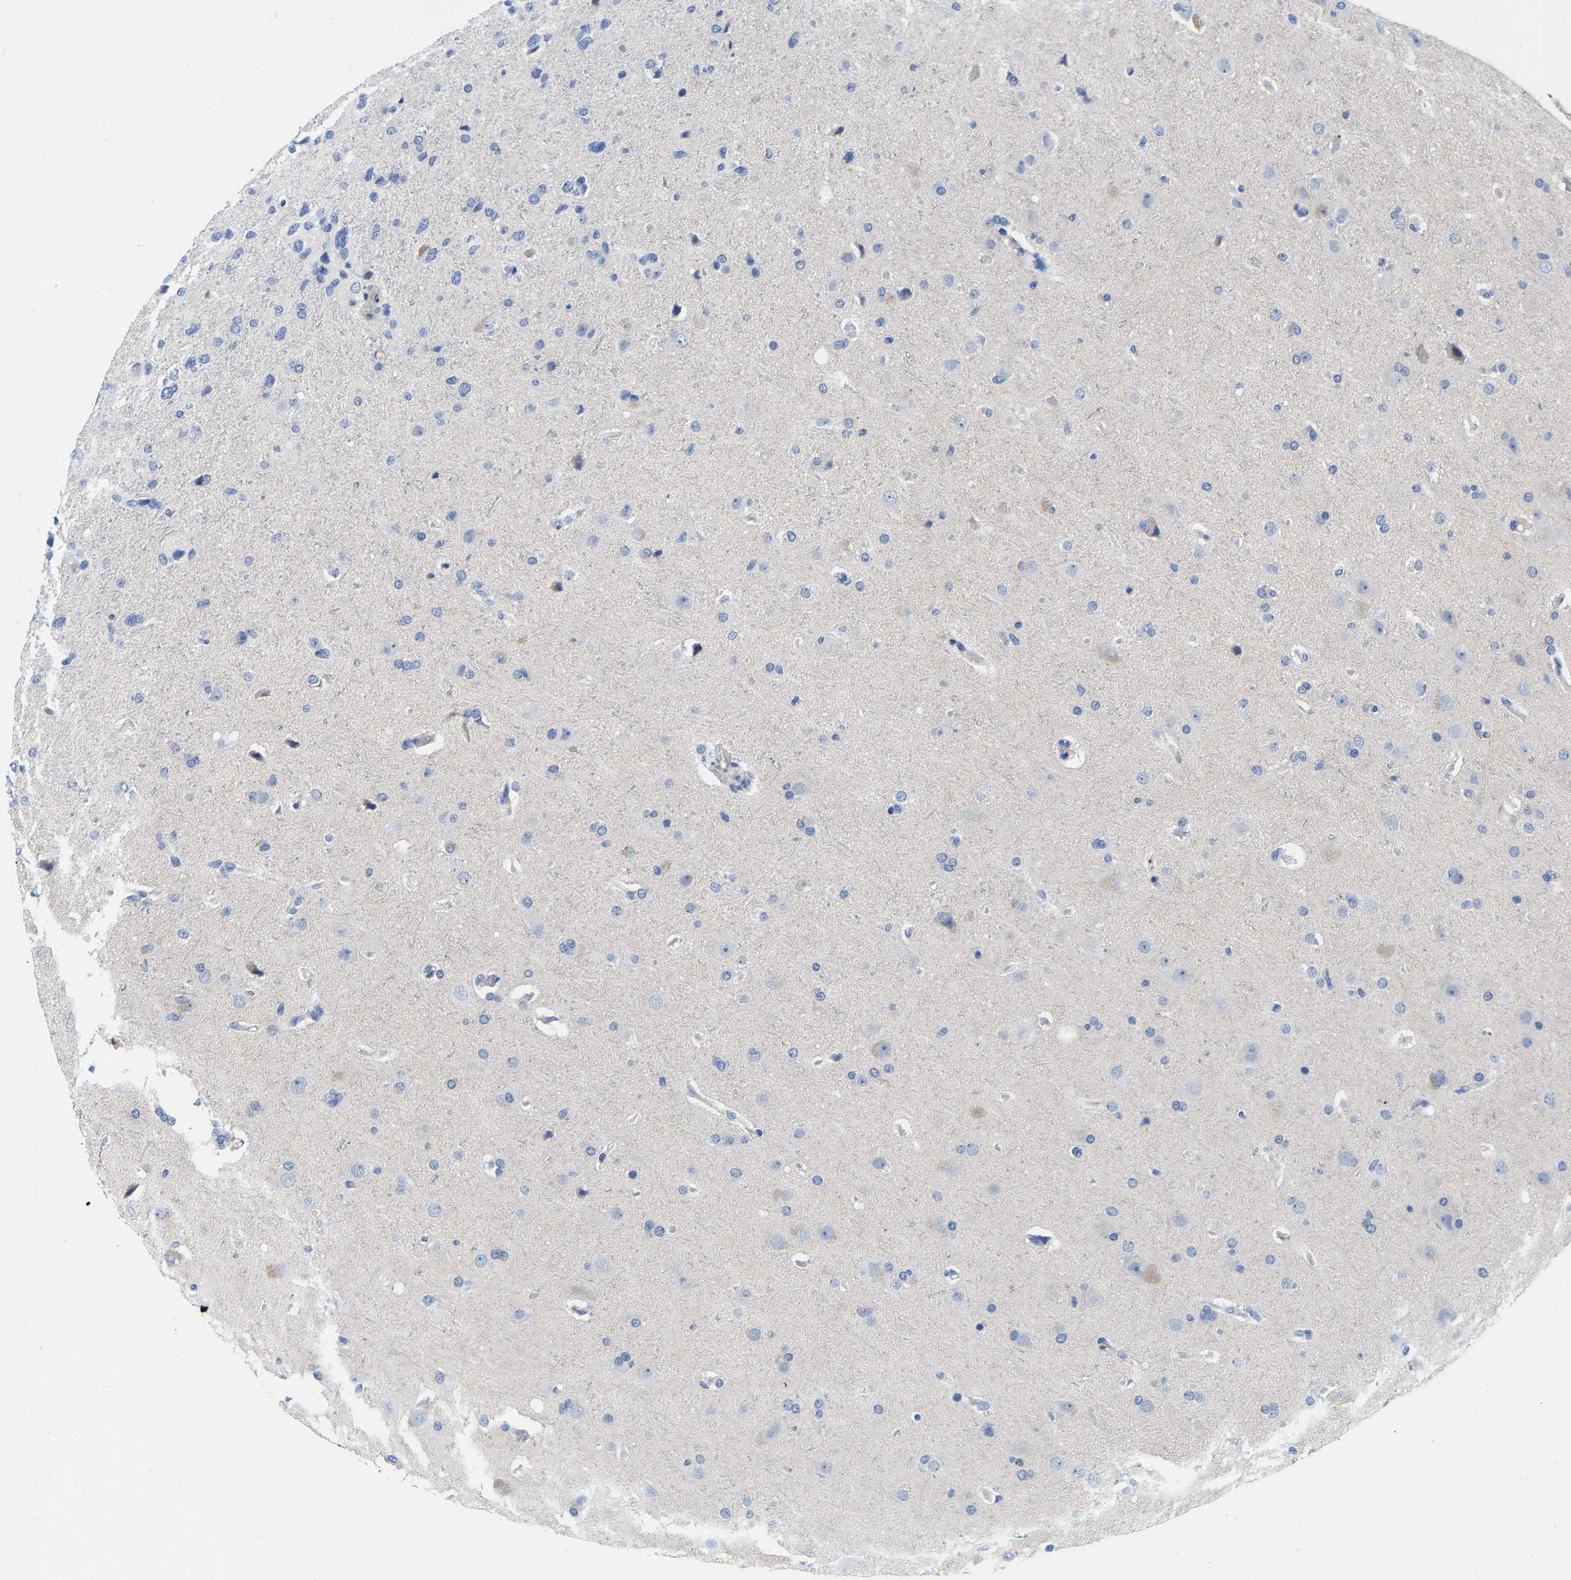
{"staining": {"intensity": "negative", "quantity": "none", "location": "none"}, "tissue": "glioma", "cell_type": "Tumor cells", "image_type": "cancer", "snomed": [{"axis": "morphology", "description": "Glioma, malignant, High grade"}, {"axis": "topography", "description": "Brain"}], "caption": "This is a image of immunohistochemistry staining of glioma, which shows no positivity in tumor cells.", "gene": "RAB27B", "patient": {"sex": "female", "age": 58}}